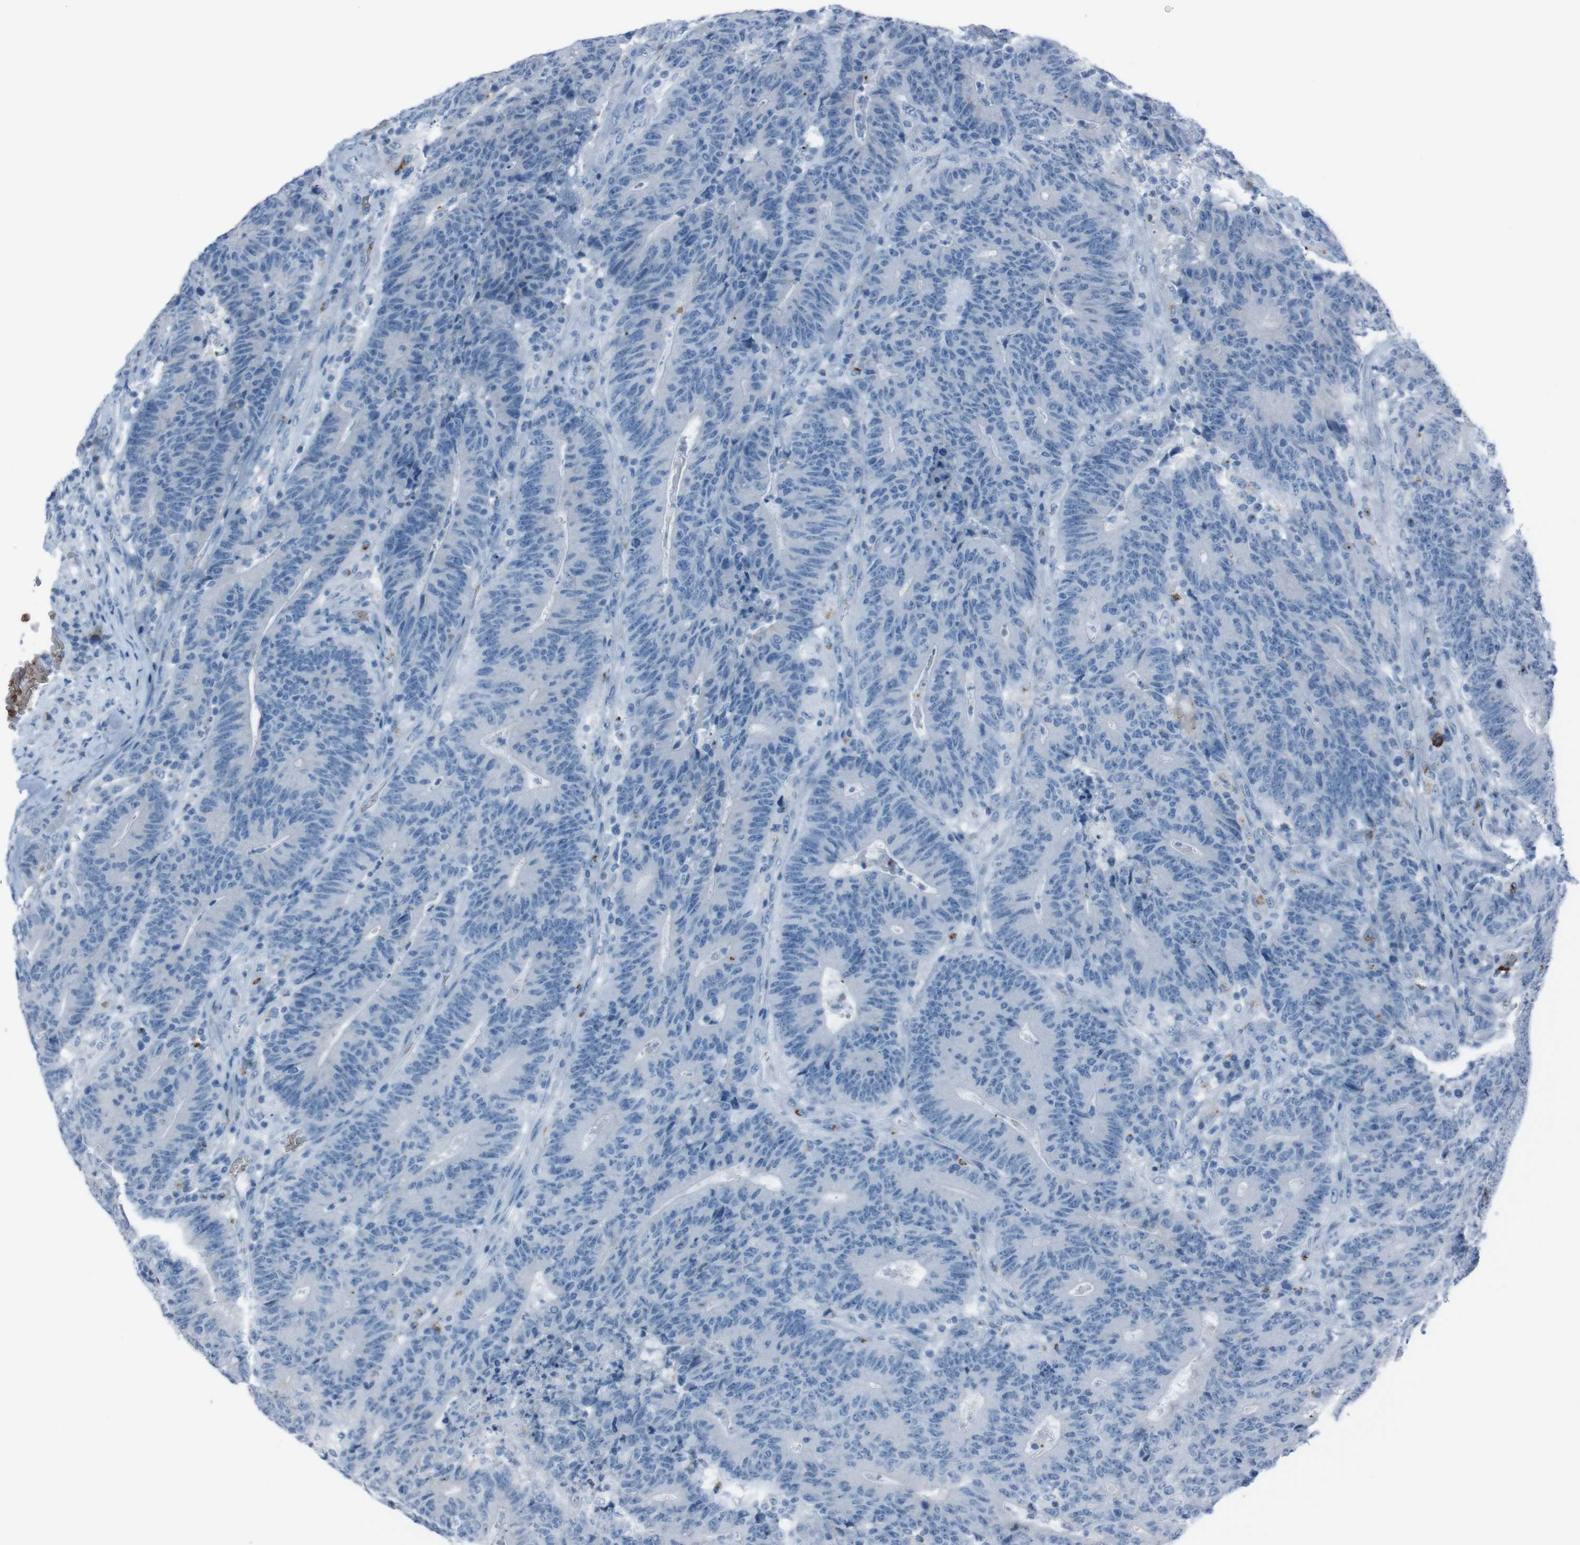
{"staining": {"intensity": "negative", "quantity": "none", "location": "none"}, "tissue": "colorectal cancer", "cell_type": "Tumor cells", "image_type": "cancer", "snomed": [{"axis": "morphology", "description": "Normal tissue, NOS"}, {"axis": "morphology", "description": "Adenocarcinoma, NOS"}, {"axis": "topography", "description": "Colon"}], "caption": "Tumor cells are negative for protein expression in human colorectal cancer.", "gene": "ST6GAL1", "patient": {"sex": "female", "age": 75}}